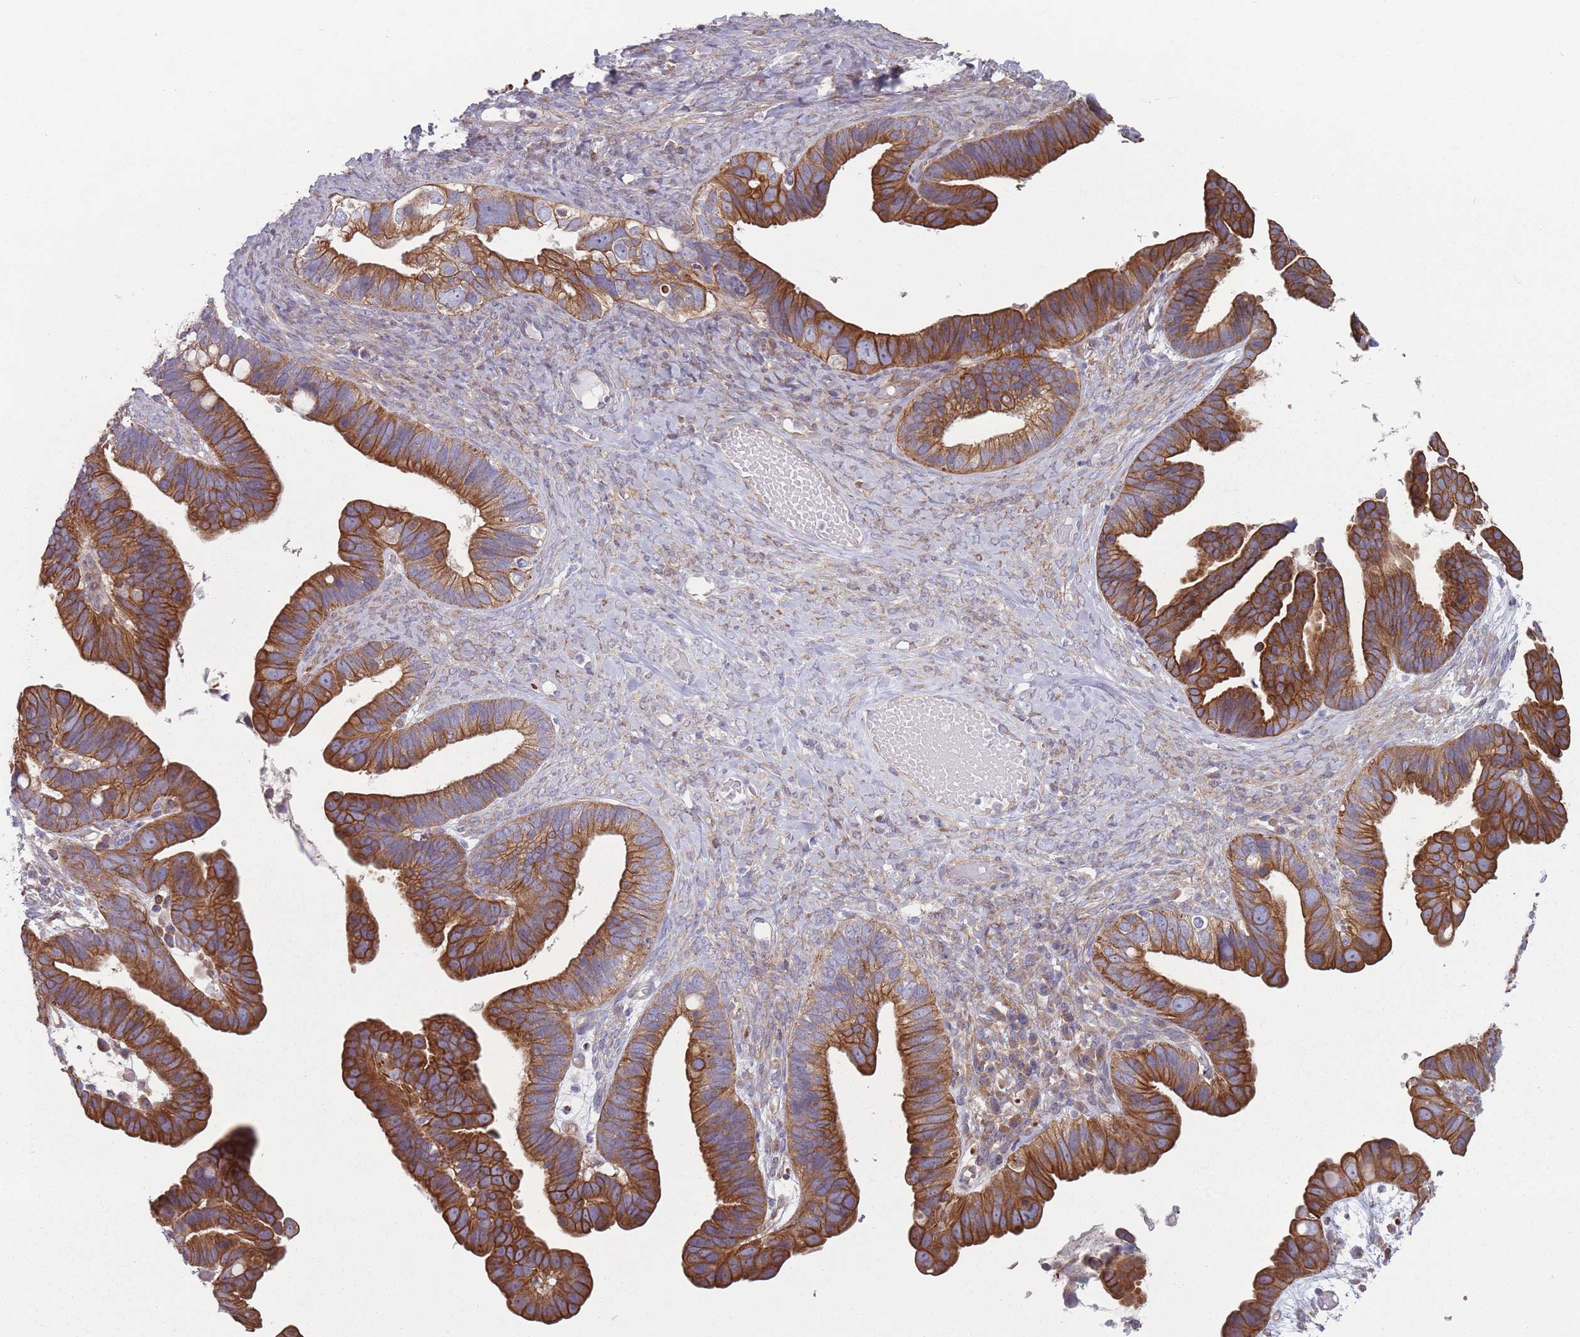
{"staining": {"intensity": "strong", "quantity": ">75%", "location": "cytoplasmic/membranous"}, "tissue": "ovarian cancer", "cell_type": "Tumor cells", "image_type": "cancer", "snomed": [{"axis": "morphology", "description": "Cystadenocarcinoma, serous, NOS"}, {"axis": "topography", "description": "Ovary"}], "caption": "Ovarian cancer (serous cystadenocarcinoma) tissue exhibits strong cytoplasmic/membranous staining in about >75% of tumor cells, visualized by immunohistochemistry.", "gene": "HSBP1L1", "patient": {"sex": "female", "age": 56}}